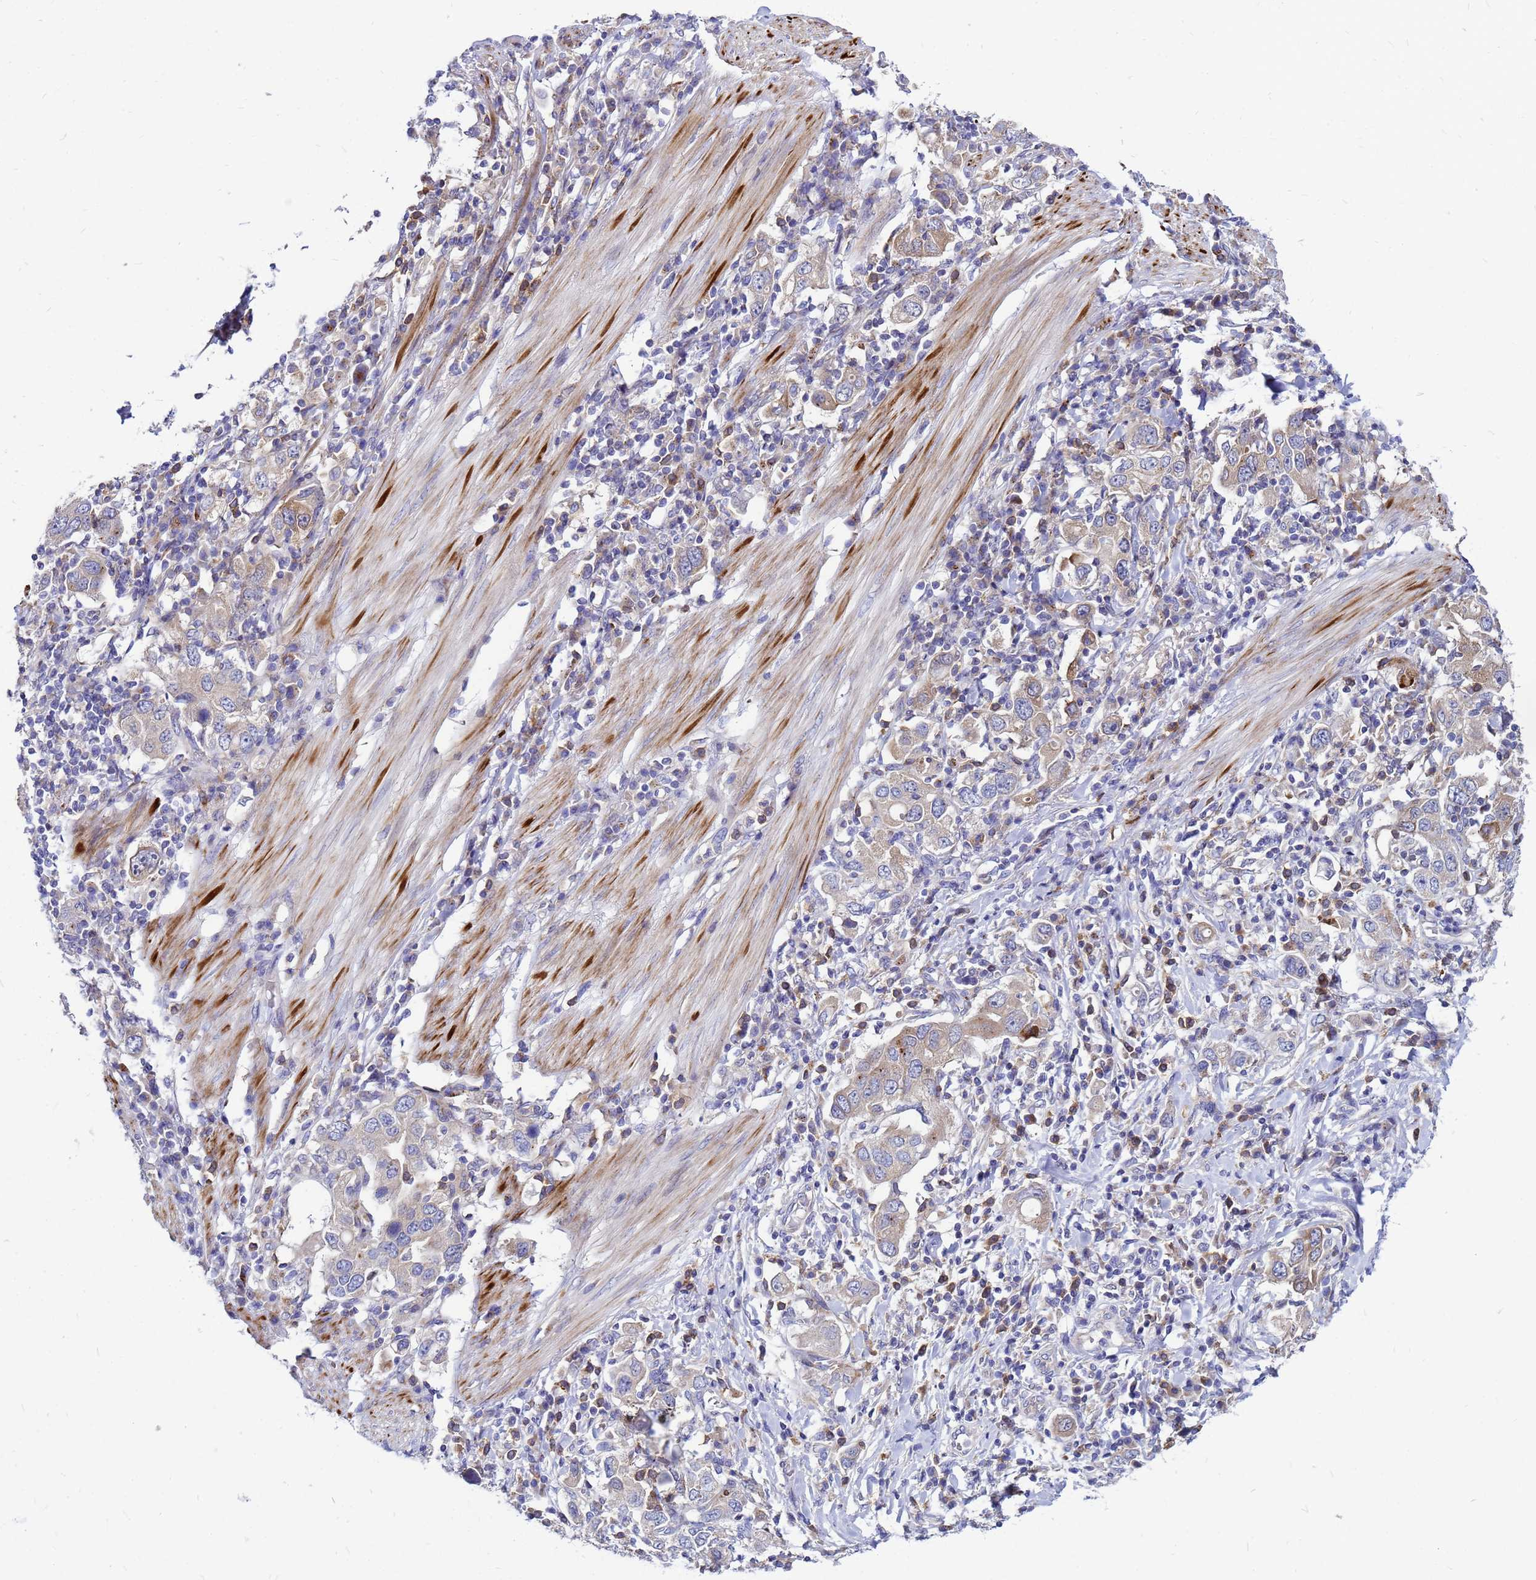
{"staining": {"intensity": "weak", "quantity": "25%-75%", "location": "cytoplasmic/membranous"}, "tissue": "stomach cancer", "cell_type": "Tumor cells", "image_type": "cancer", "snomed": [{"axis": "morphology", "description": "Adenocarcinoma, NOS"}, {"axis": "topography", "description": "Stomach, upper"}], "caption": "Immunohistochemical staining of human stomach cancer exhibits low levels of weak cytoplasmic/membranous positivity in approximately 25%-75% of tumor cells.", "gene": "FHIP1A", "patient": {"sex": "male", "age": 62}}